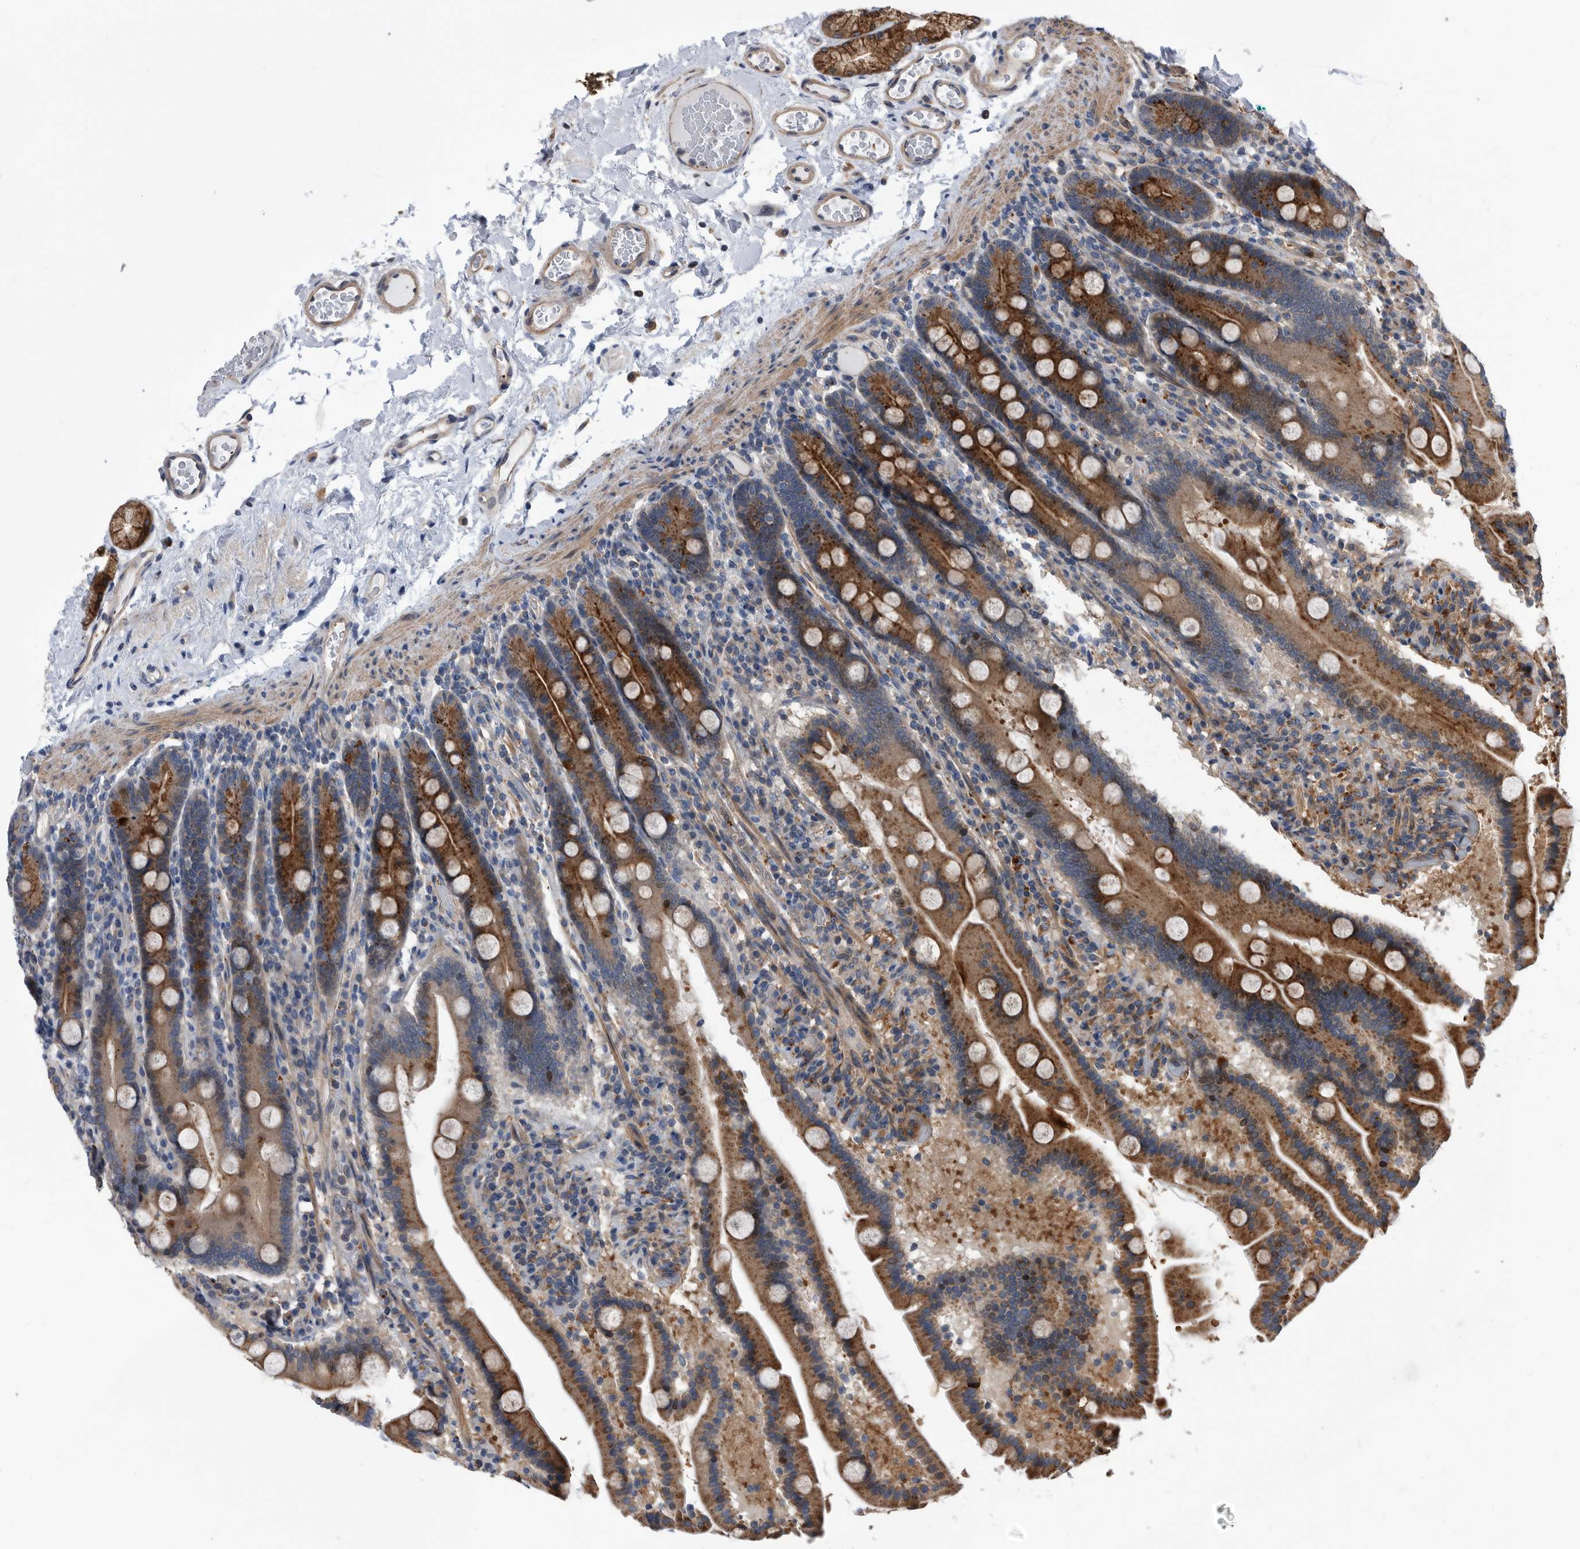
{"staining": {"intensity": "strong", "quantity": ">75%", "location": "cytoplasmic/membranous"}, "tissue": "duodenum", "cell_type": "Glandular cells", "image_type": "normal", "snomed": [{"axis": "morphology", "description": "Normal tissue, NOS"}, {"axis": "topography", "description": "Duodenum"}], "caption": "Immunohistochemistry staining of unremarkable duodenum, which exhibits high levels of strong cytoplasmic/membranous expression in about >75% of glandular cells indicating strong cytoplasmic/membranous protein staining. The staining was performed using DAB (3,3'-diaminobenzidine) (brown) for protein detection and nuclei were counterstained in hematoxylin (blue).", "gene": "BAIAP3", "patient": {"sex": "male", "age": 55}}